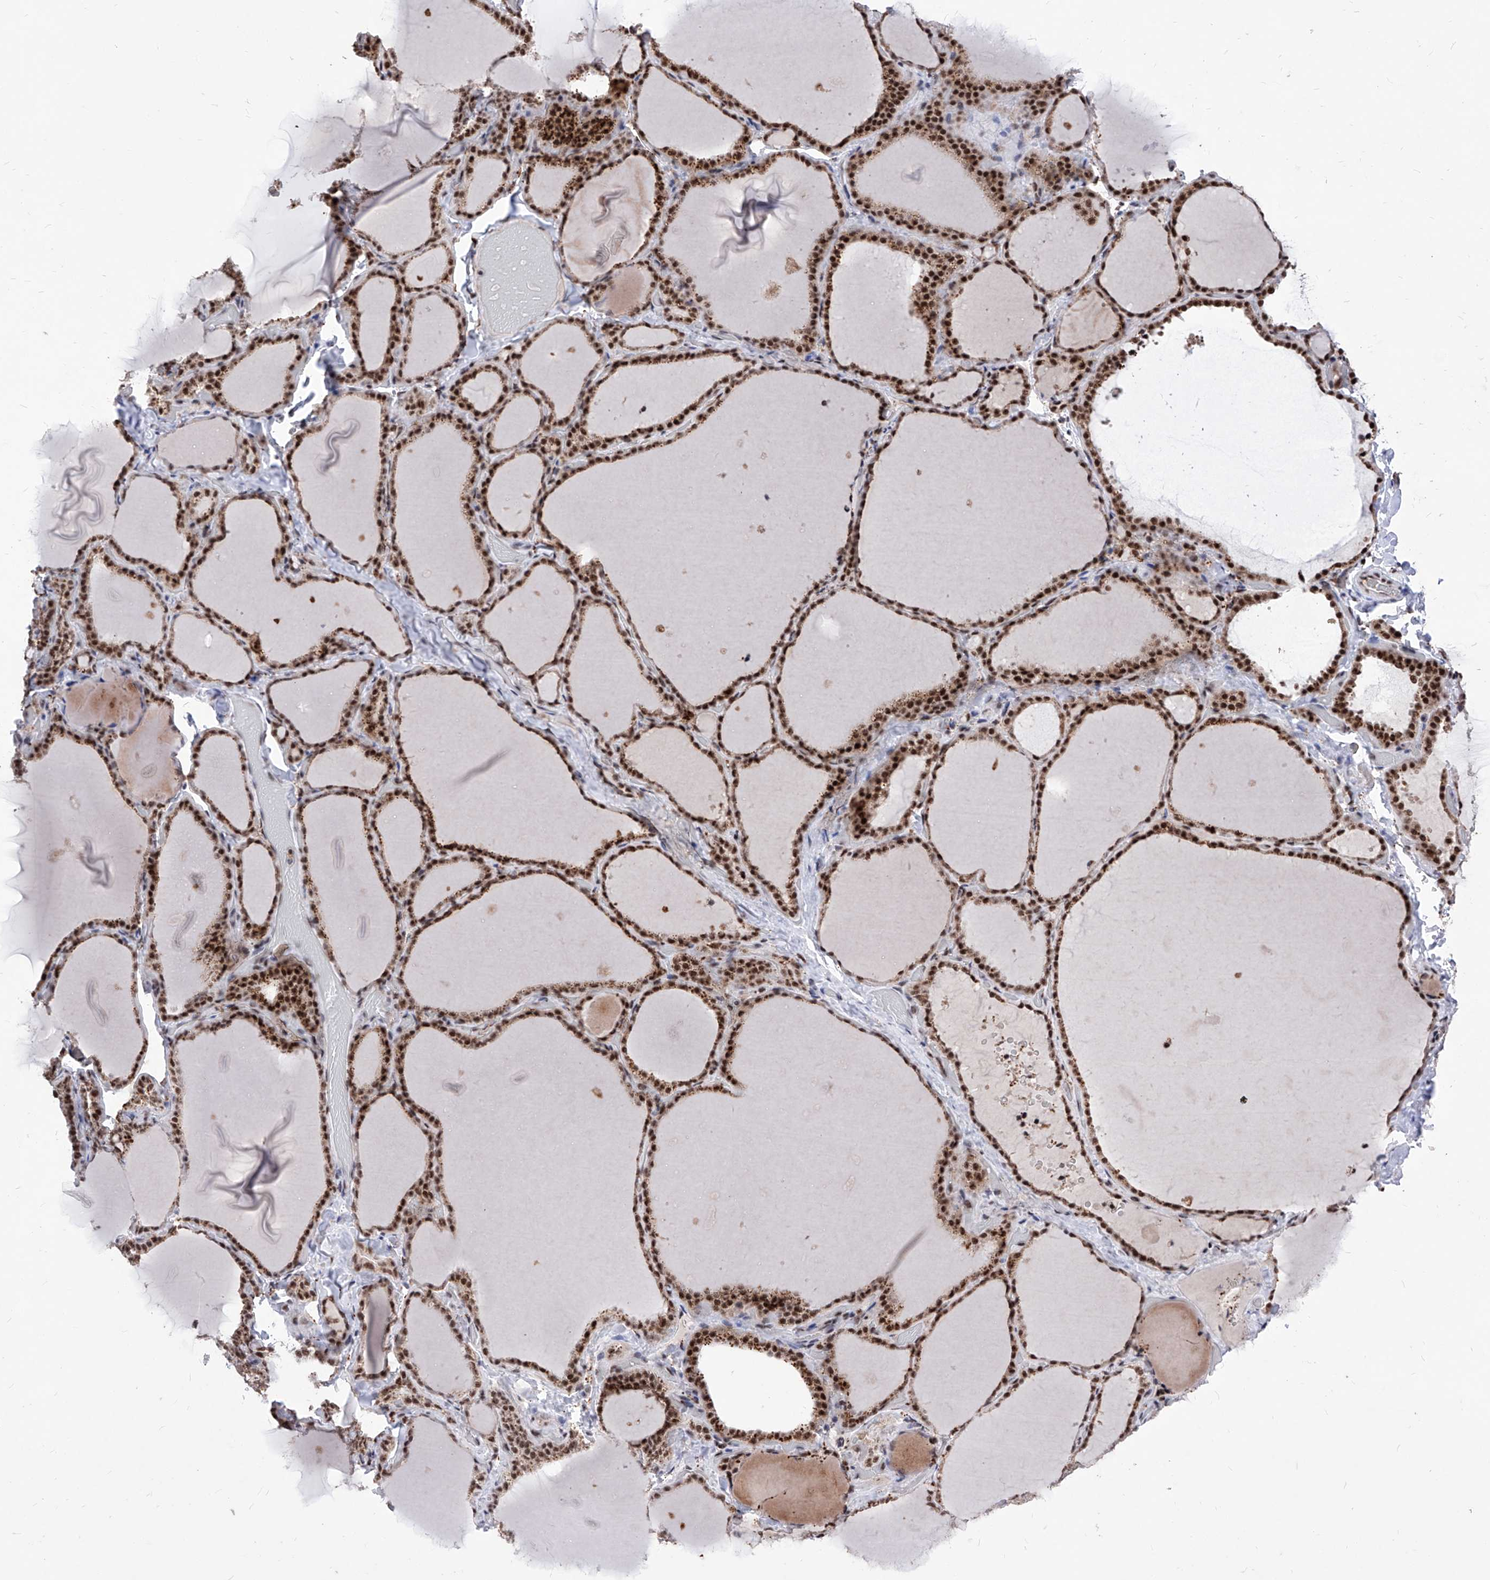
{"staining": {"intensity": "strong", "quantity": ">75%", "location": "cytoplasmic/membranous,nuclear"}, "tissue": "thyroid gland", "cell_type": "Glandular cells", "image_type": "normal", "snomed": [{"axis": "morphology", "description": "Normal tissue, NOS"}, {"axis": "topography", "description": "Thyroid gland"}], "caption": "IHC photomicrograph of unremarkable thyroid gland stained for a protein (brown), which displays high levels of strong cytoplasmic/membranous,nuclear positivity in approximately >75% of glandular cells.", "gene": "PHF5A", "patient": {"sex": "female", "age": 22}}